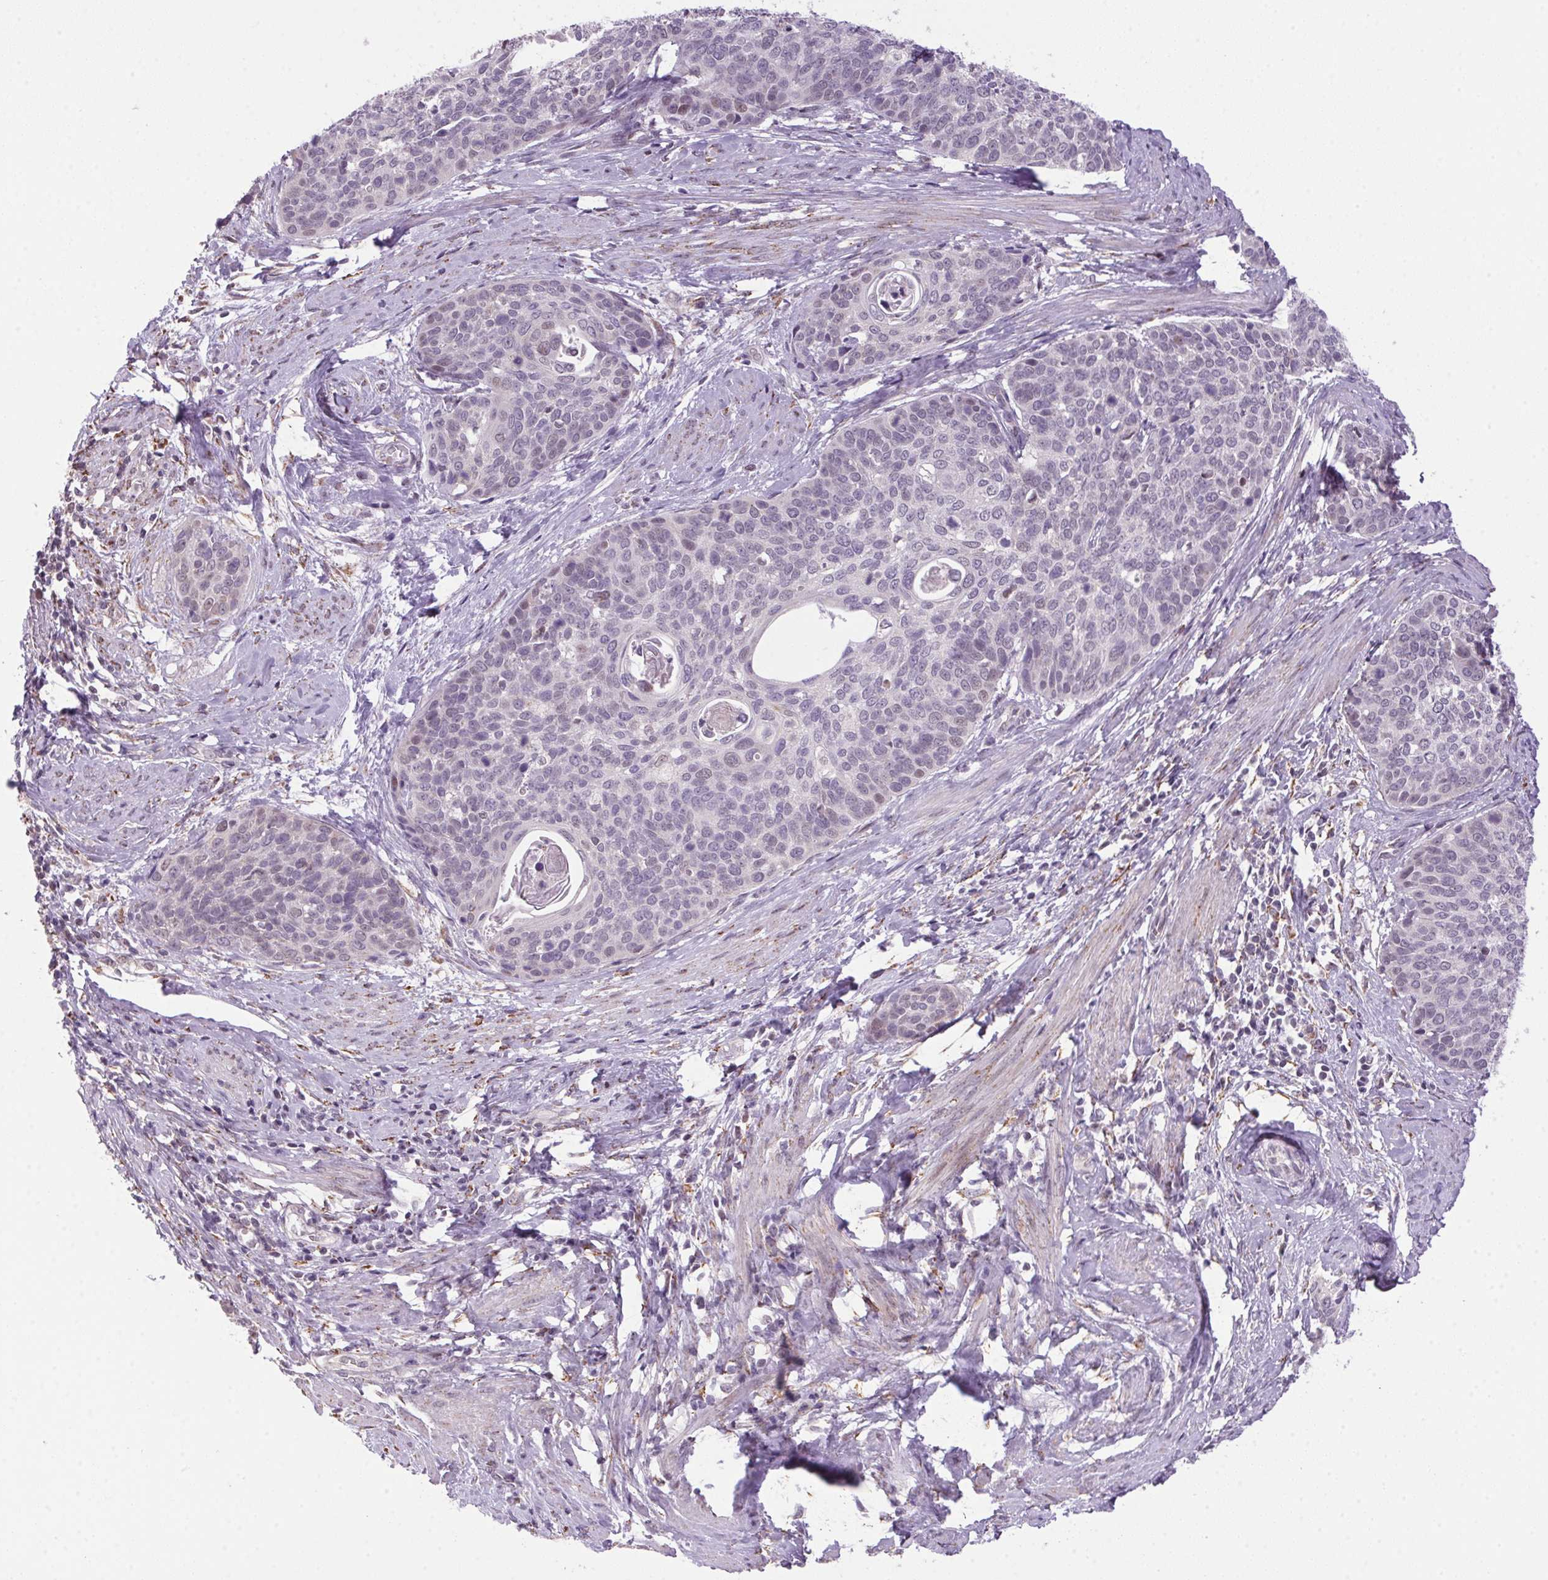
{"staining": {"intensity": "negative", "quantity": "none", "location": "none"}, "tissue": "cervical cancer", "cell_type": "Tumor cells", "image_type": "cancer", "snomed": [{"axis": "morphology", "description": "Squamous cell carcinoma, NOS"}, {"axis": "topography", "description": "Cervix"}], "caption": "This micrograph is of cervical squamous cell carcinoma stained with immunohistochemistry (IHC) to label a protein in brown with the nuclei are counter-stained blue. There is no staining in tumor cells.", "gene": "AKR1E2", "patient": {"sex": "female", "age": 69}}